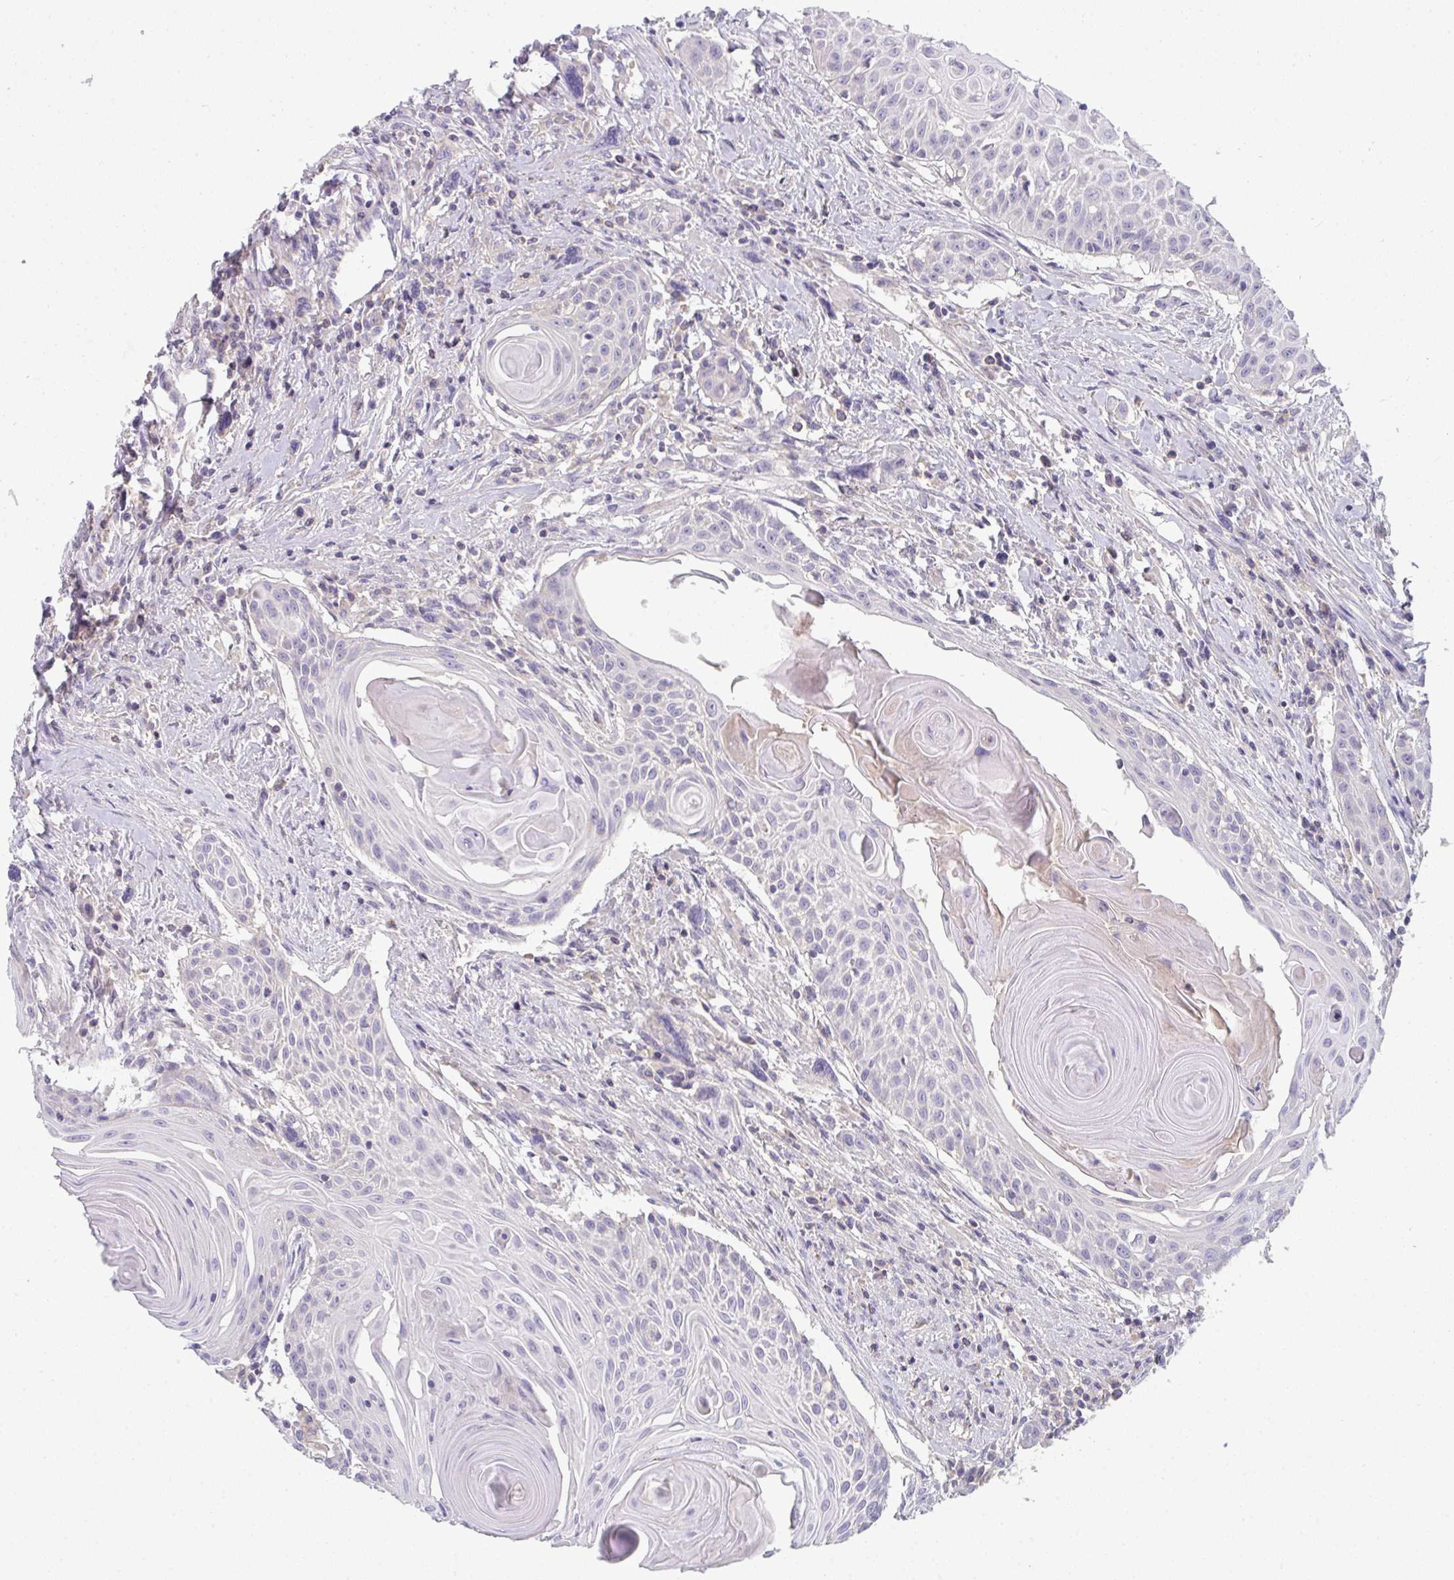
{"staining": {"intensity": "negative", "quantity": "none", "location": "none"}, "tissue": "head and neck cancer", "cell_type": "Tumor cells", "image_type": "cancer", "snomed": [{"axis": "morphology", "description": "Squamous cell carcinoma, NOS"}, {"axis": "topography", "description": "Lymph node"}, {"axis": "topography", "description": "Salivary gland"}, {"axis": "topography", "description": "Head-Neck"}], "caption": "Immunohistochemistry micrograph of neoplastic tissue: human head and neck cancer (squamous cell carcinoma) stained with DAB (3,3'-diaminobenzidine) reveals no significant protein positivity in tumor cells.", "gene": "HGFAC", "patient": {"sex": "female", "age": 74}}